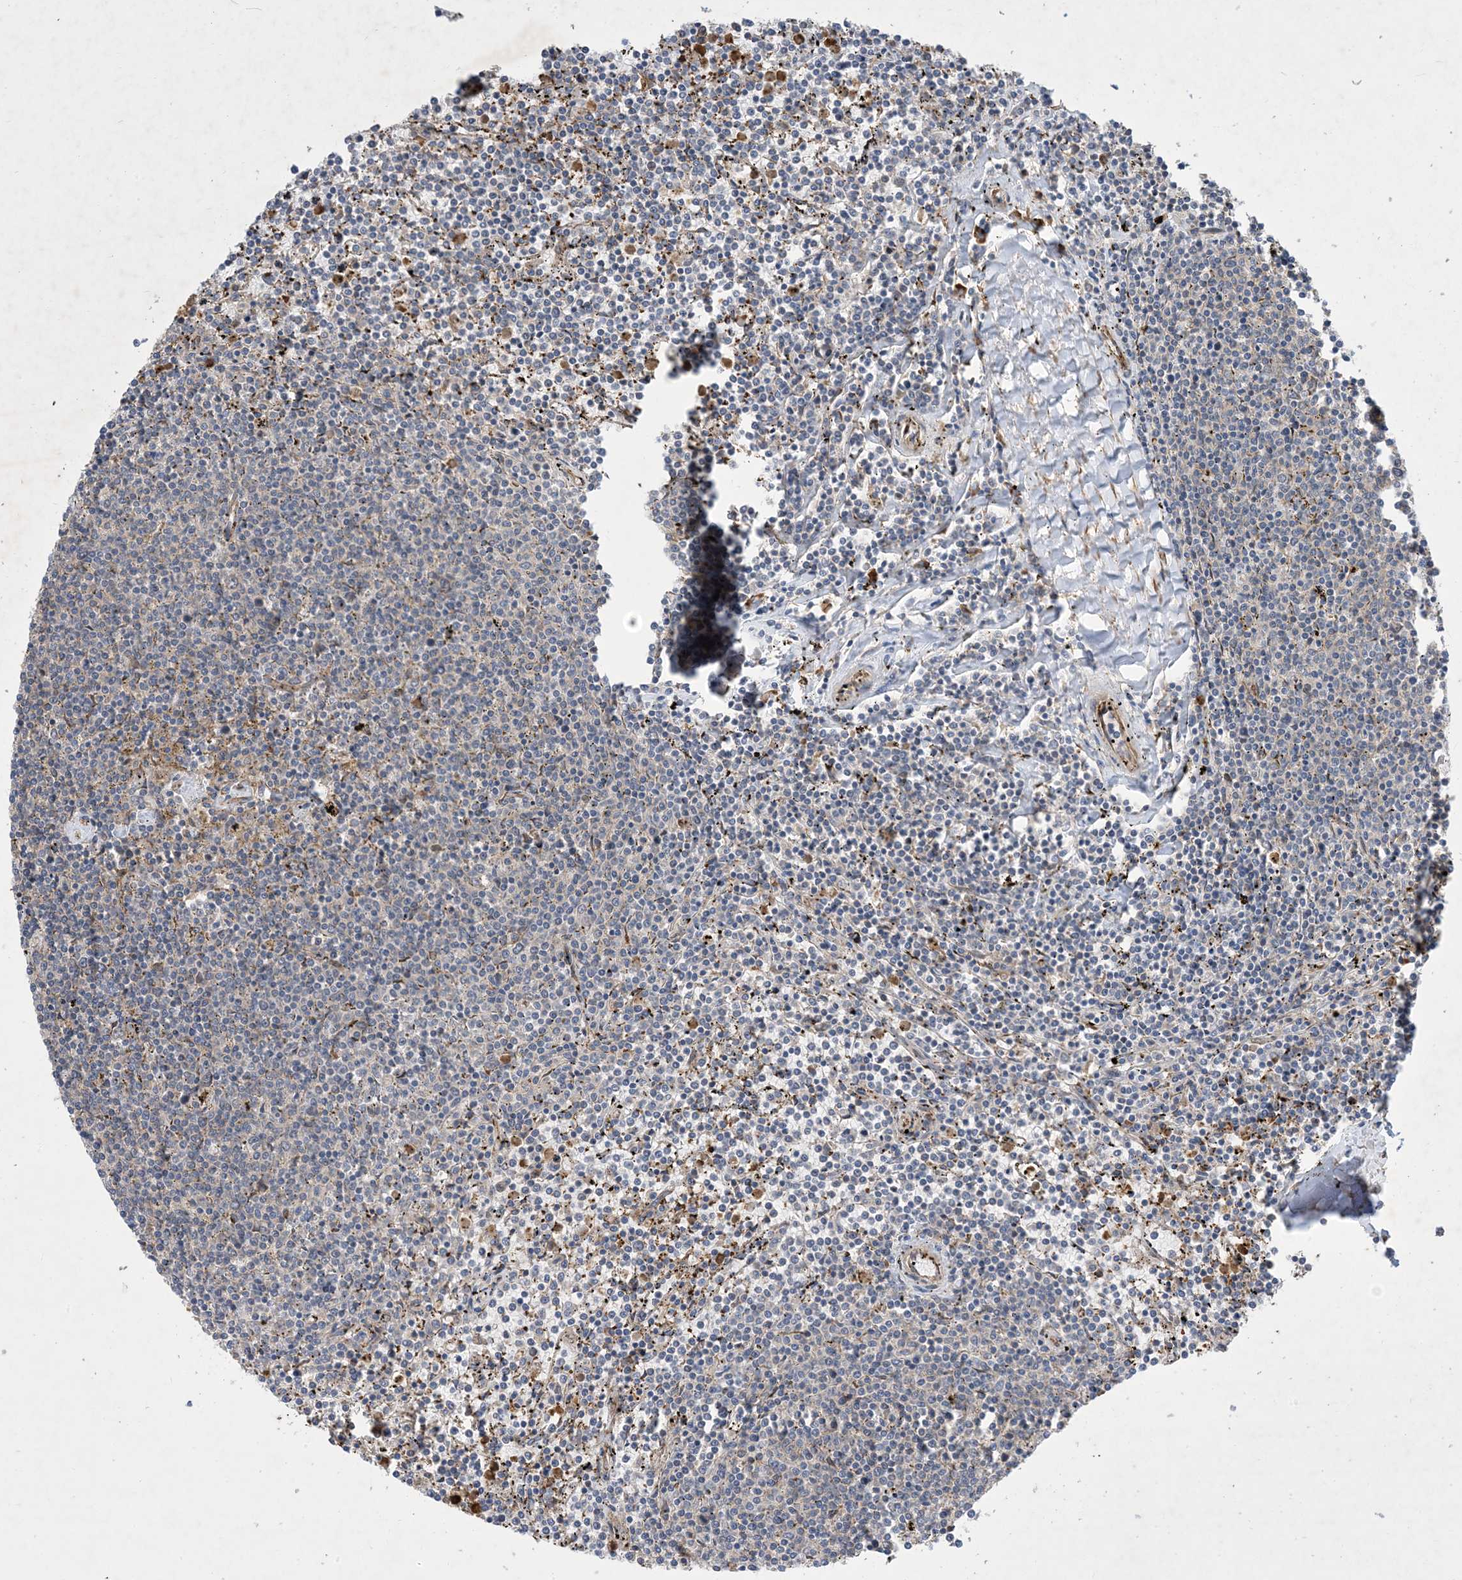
{"staining": {"intensity": "negative", "quantity": "none", "location": "none"}, "tissue": "lymphoma", "cell_type": "Tumor cells", "image_type": "cancer", "snomed": [{"axis": "morphology", "description": "Malignant lymphoma, non-Hodgkin's type, Low grade"}, {"axis": "topography", "description": "Spleen"}], "caption": "Immunohistochemistry image of lymphoma stained for a protein (brown), which shows no positivity in tumor cells.", "gene": "OTOP1", "patient": {"sex": "female", "age": 50}}